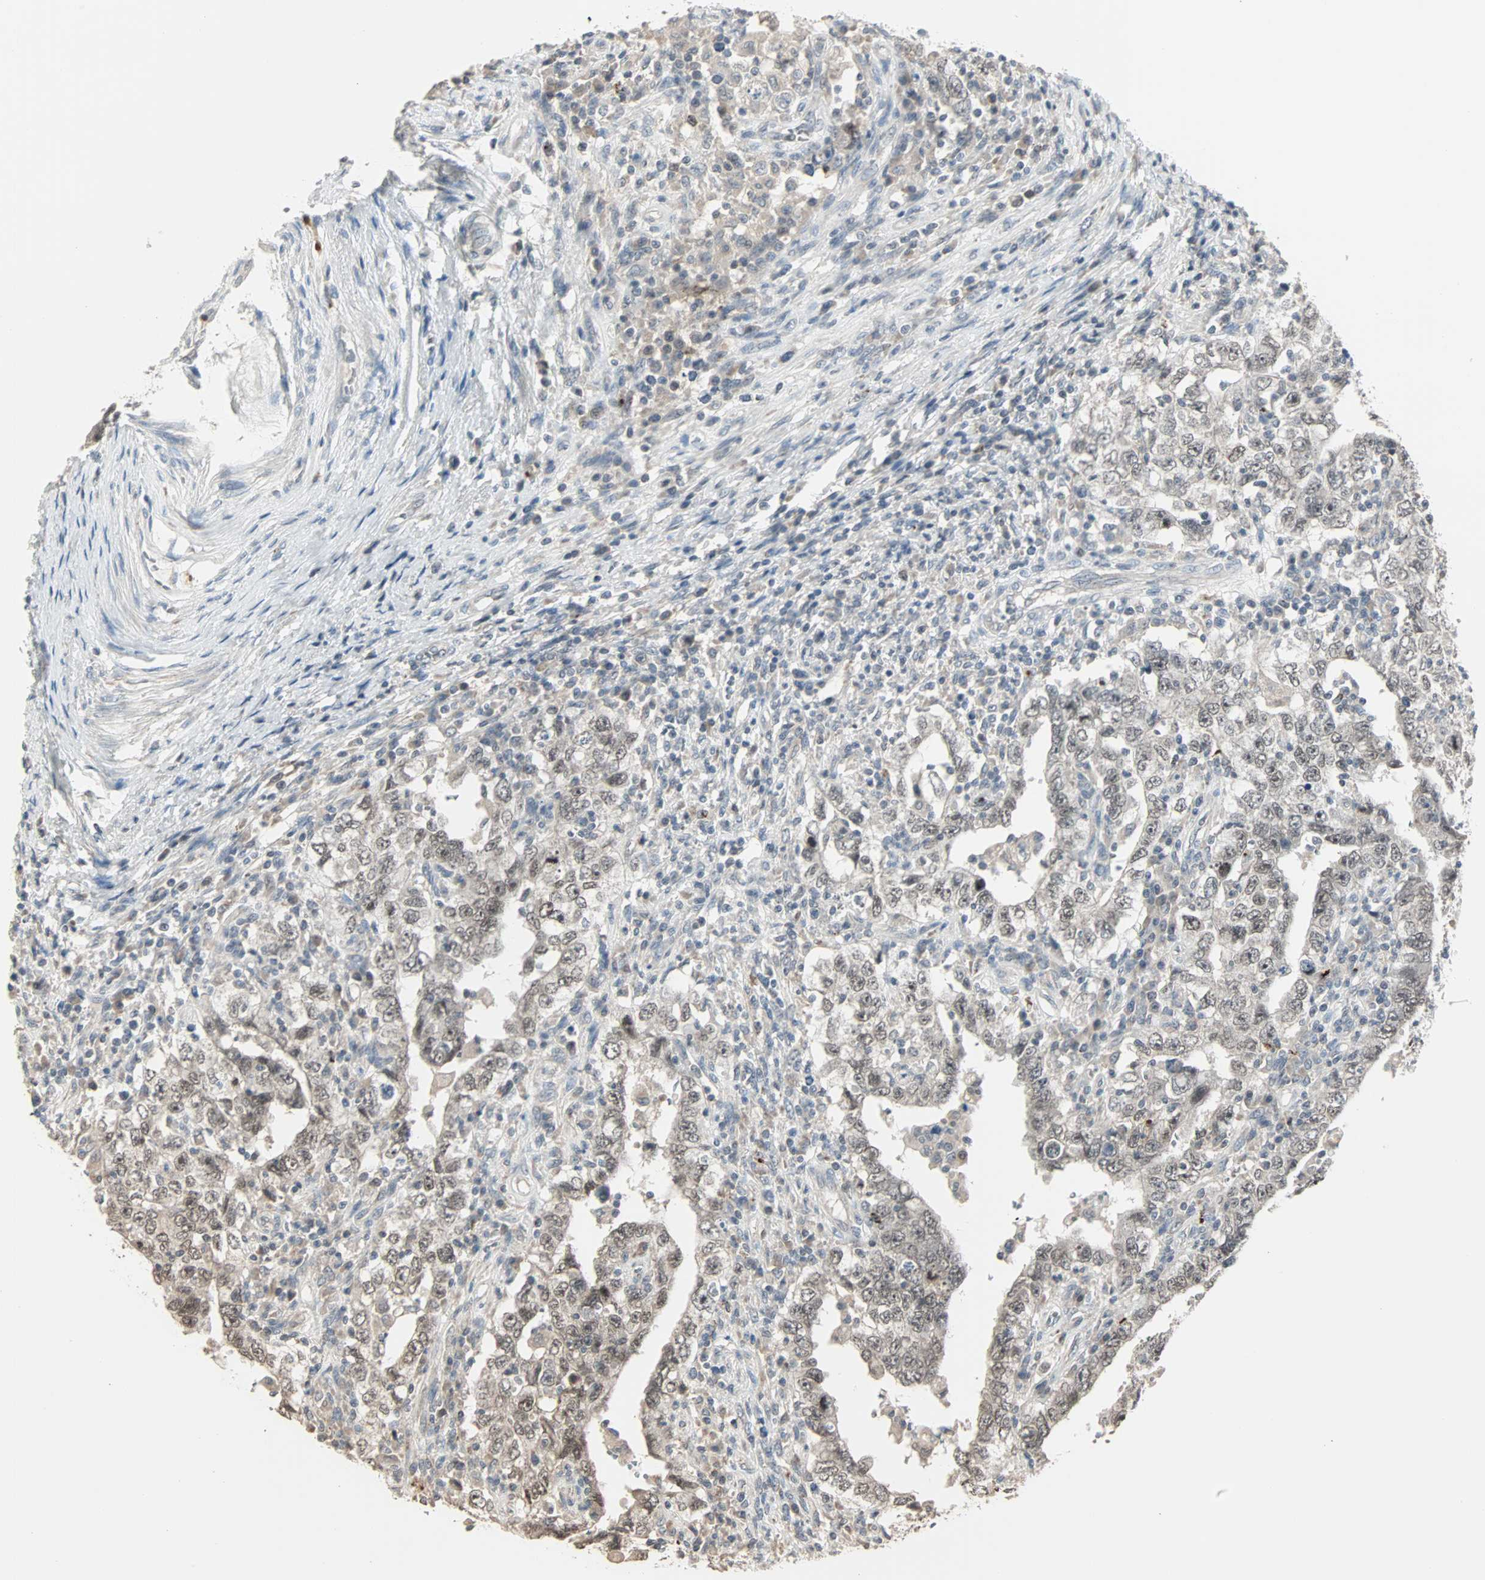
{"staining": {"intensity": "moderate", "quantity": ">75%", "location": "cytoplasmic/membranous,nuclear"}, "tissue": "testis cancer", "cell_type": "Tumor cells", "image_type": "cancer", "snomed": [{"axis": "morphology", "description": "Carcinoma, Embryonal, NOS"}, {"axis": "topography", "description": "Testis"}], "caption": "Protein positivity by immunohistochemistry exhibits moderate cytoplasmic/membranous and nuclear expression in about >75% of tumor cells in testis embryonal carcinoma. (DAB (3,3'-diaminobenzidine) IHC with brightfield microscopy, high magnification).", "gene": "KDM4A", "patient": {"sex": "male", "age": 26}}